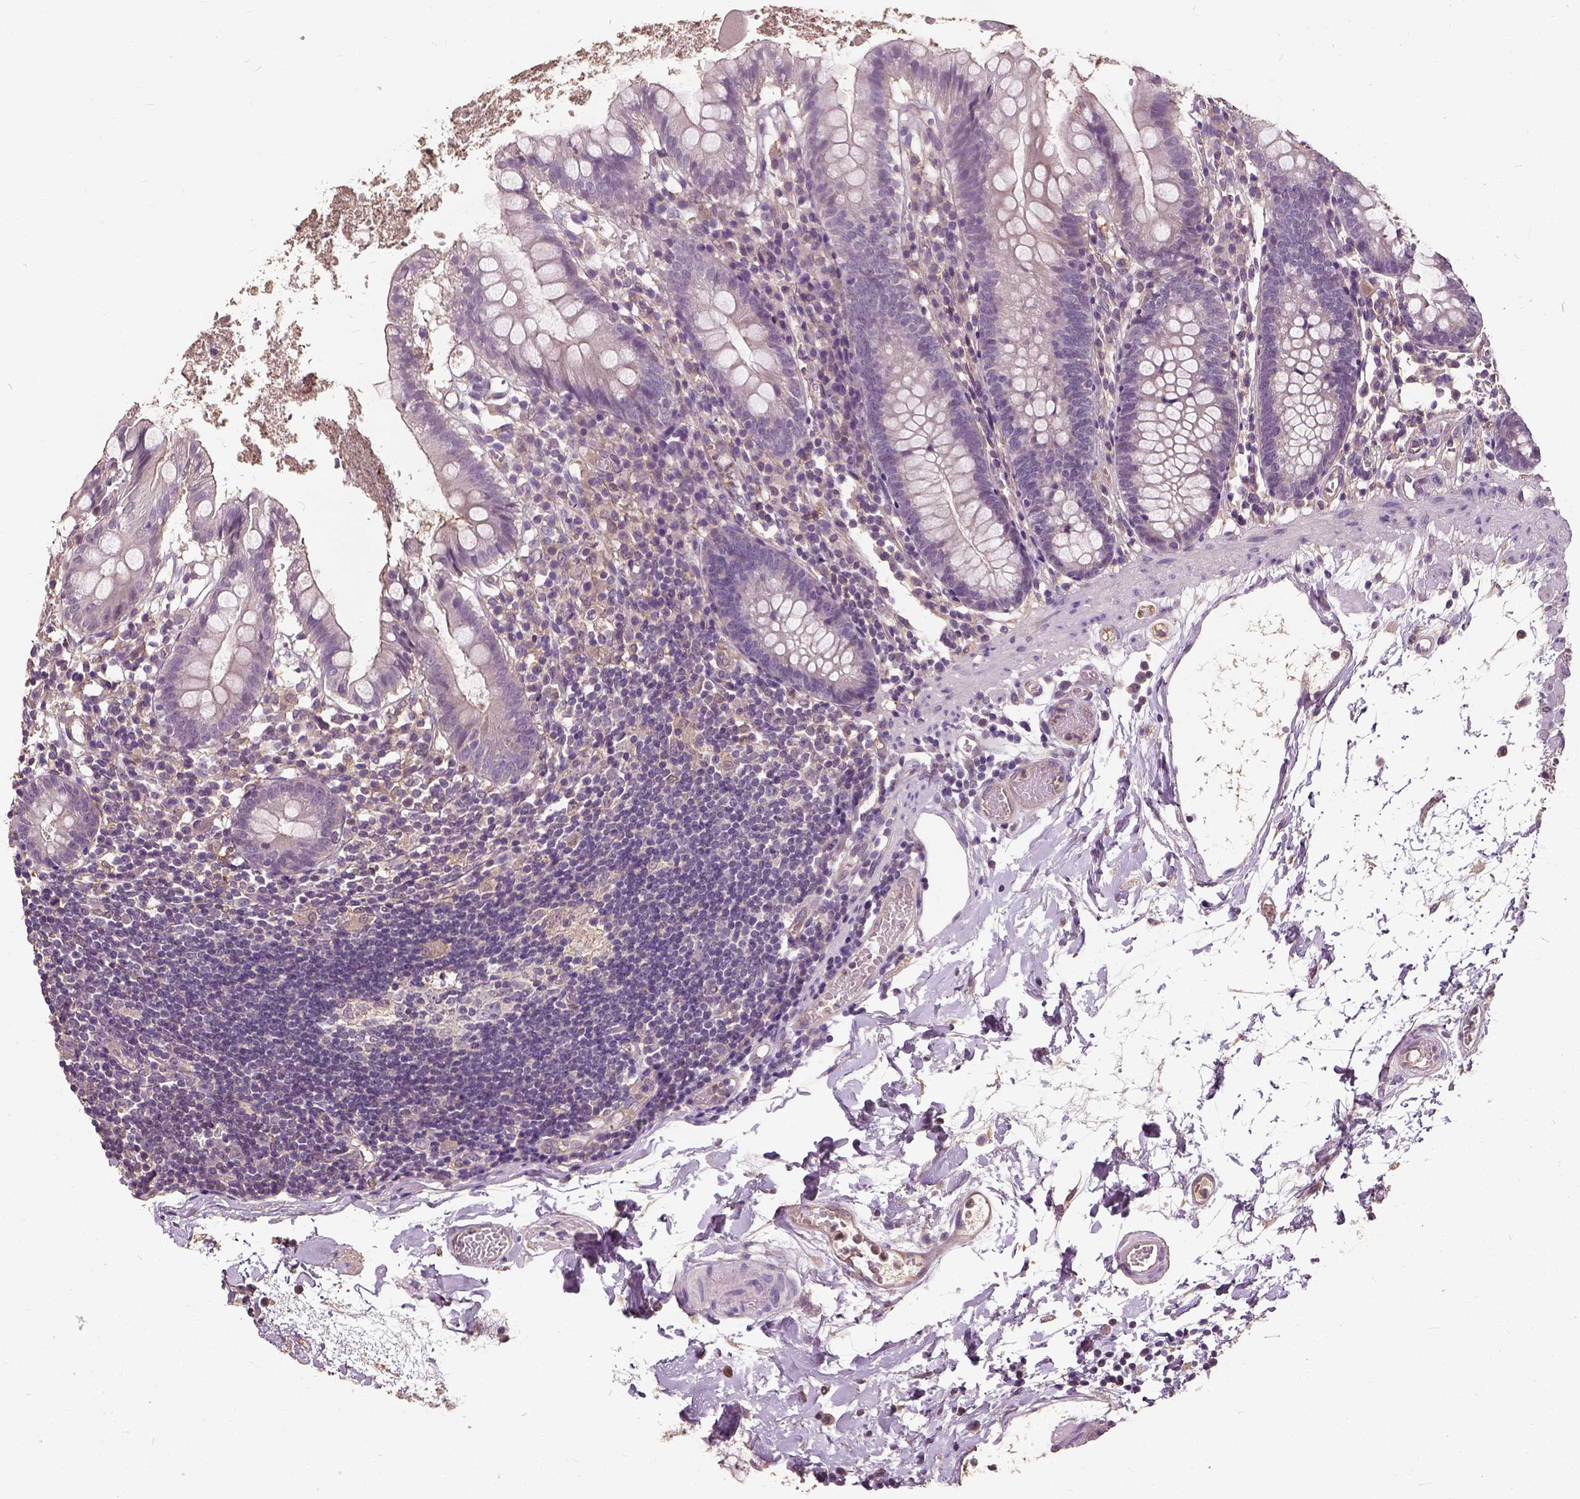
{"staining": {"intensity": "negative", "quantity": "none", "location": "none"}, "tissue": "small intestine", "cell_type": "Glandular cells", "image_type": "normal", "snomed": [{"axis": "morphology", "description": "Normal tissue, NOS"}, {"axis": "topography", "description": "Small intestine"}], "caption": "Human small intestine stained for a protein using IHC reveals no staining in glandular cells.", "gene": "PEA15", "patient": {"sex": "female", "age": 90}}